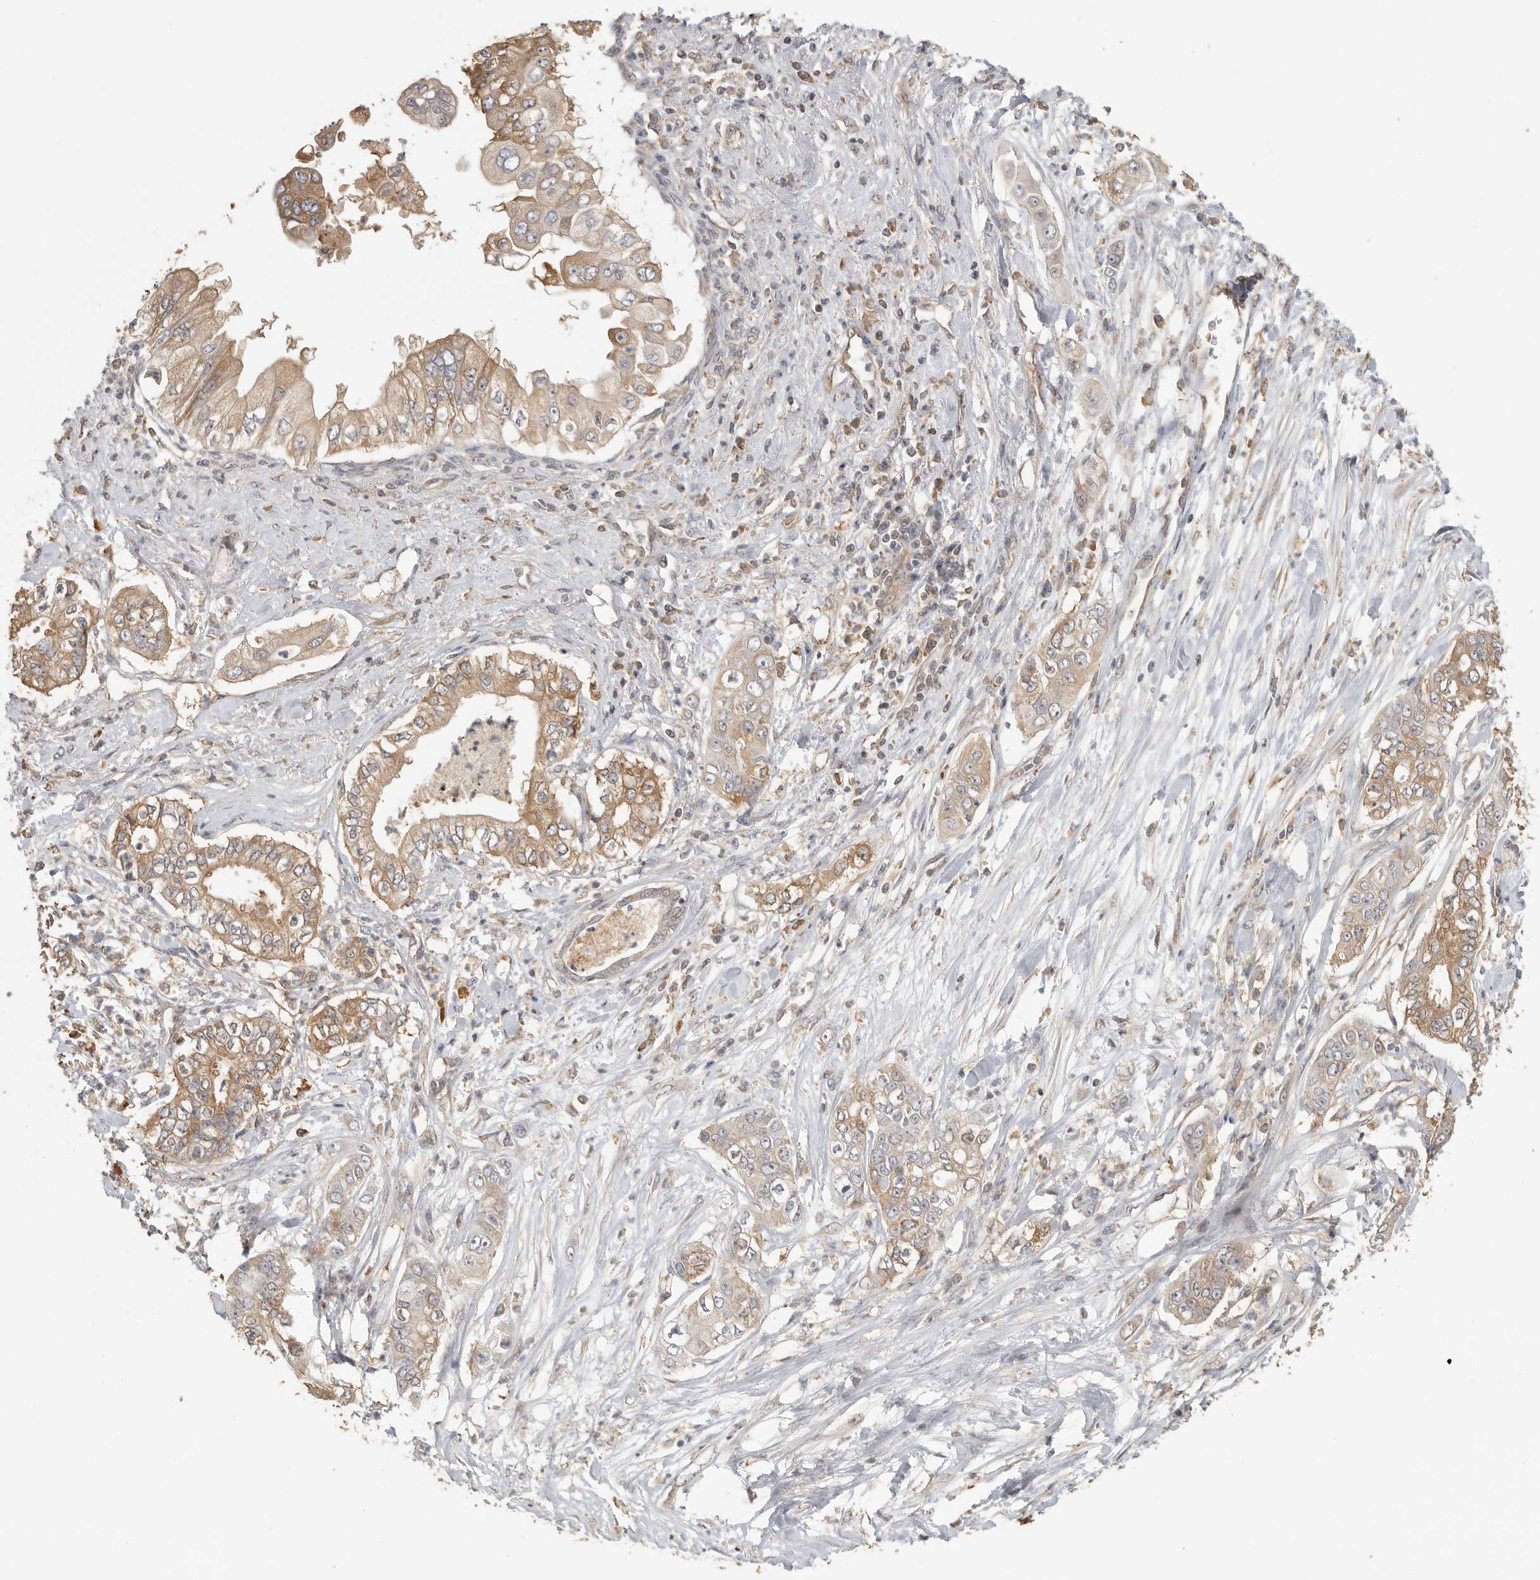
{"staining": {"intensity": "moderate", "quantity": "25%-75%", "location": "cytoplasmic/membranous"}, "tissue": "pancreatic cancer", "cell_type": "Tumor cells", "image_type": "cancer", "snomed": [{"axis": "morphology", "description": "Adenocarcinoma, NOS"}, {"axis": "topography", "description": "Pancreas"}], "caption": "Brown immunohistochemical staining in adenocarcinoma (pancreatic) reveals moderate cytoplasmic/membranous staining in approximately 25%-75% of tumor cells.", "gene": "CCT8", "patient": {"sex": "female", "age": 78}}